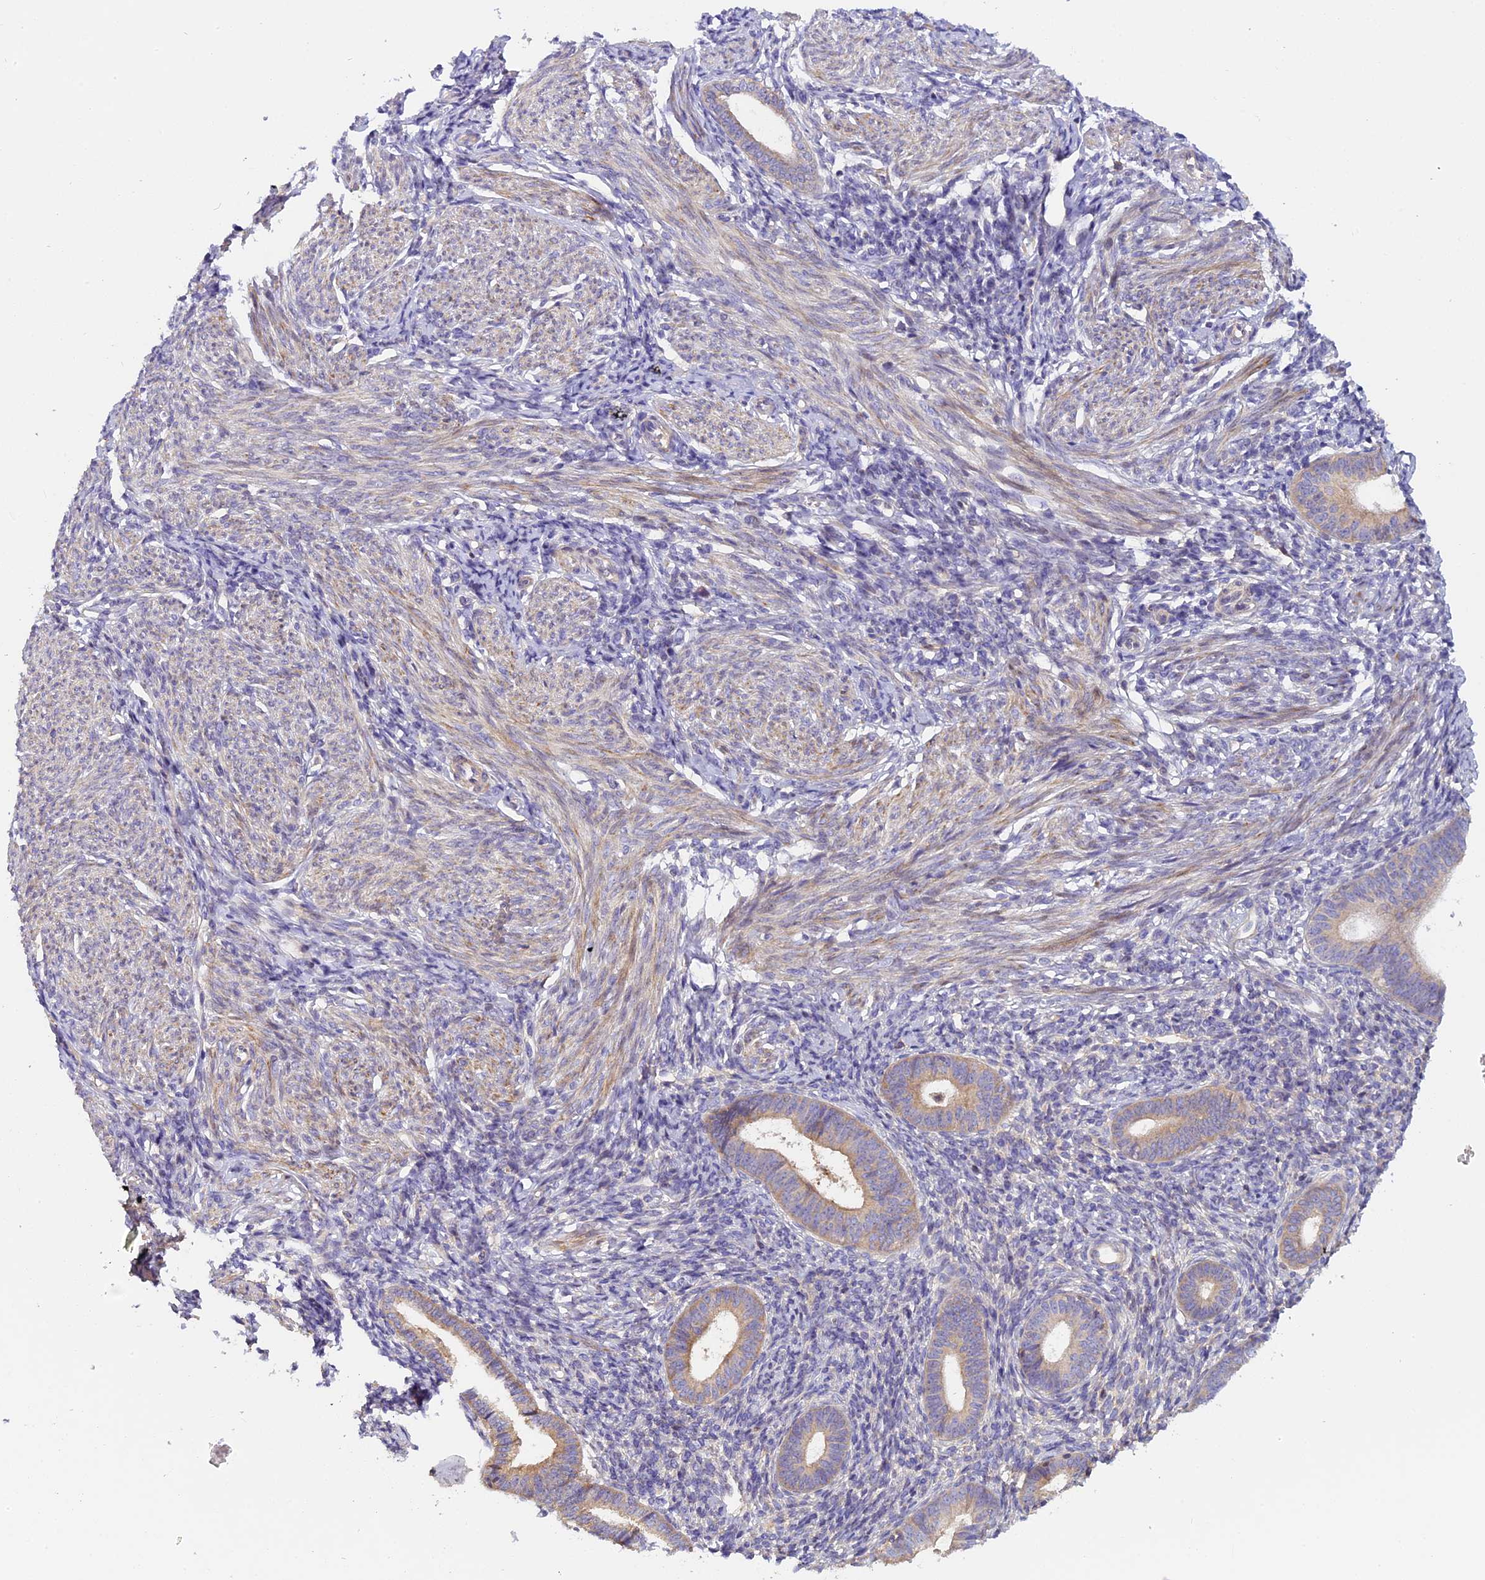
{"staining": {"intensity": "negative", "quantity": "none", "location": "none"}, "tissue": "endometrium", "cell_type": "Cells in endometrial stroma", "image_type": "normal", "snomed": [{"axis": "morphology", "description": "Normal tissue, NOS"}, {"axis": "morphology", "description": "Adenocarcinoma, NOS"}, {"axis": "topography", "description": "Endometrium"}], "caption": "Endometrium was stained to show a protein in brown. There is no significant staining in cells in endometrial stroma. Brightfield microscopy of IHC stained with DAB (brown) and hematoxylin (blue), captured at high magnification.", "gene": "FAM98C", "patient": {"sex": "female", "age": 57}}